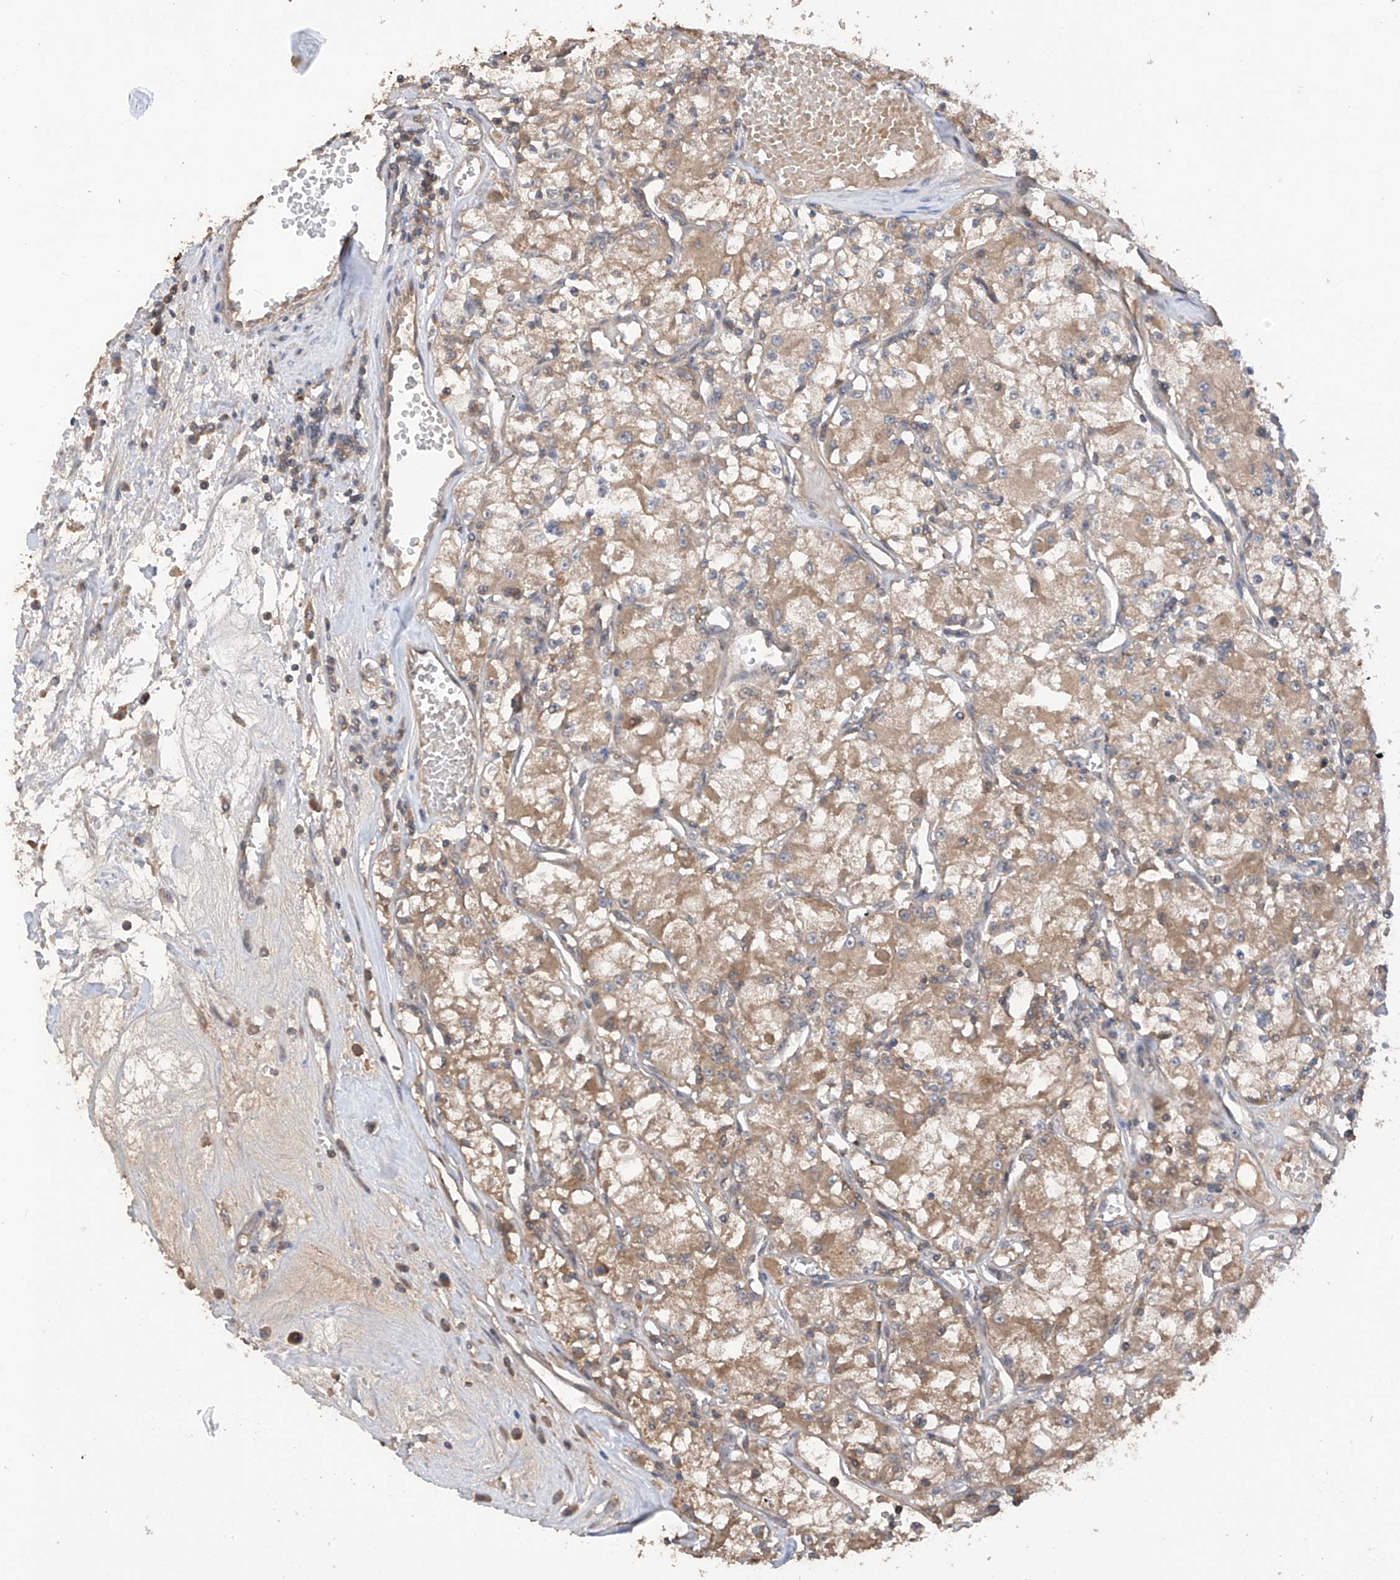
{"staining": {"intensity": "moderate", "quantity": ">75%", "location": "cytoplasmic/membranous"}, "tissue": "renal cancer", "cell_type": "Tumor cells", "image_type": "cancer", "snomed": [{"axis": "morphology", "description": "Adenocarcinoma, NOS"}, {"axis": "topography", "description": "Kidney"}], "caption": "Renal cancer (adenocarcinoma) tissue reveals moderate cytoplasmic/membranous staining in about >75% of tumor cells, visualized by immunohistochemistry.", "gene": "RPAIN", "patient": {"sex": "female", "age": 59}}